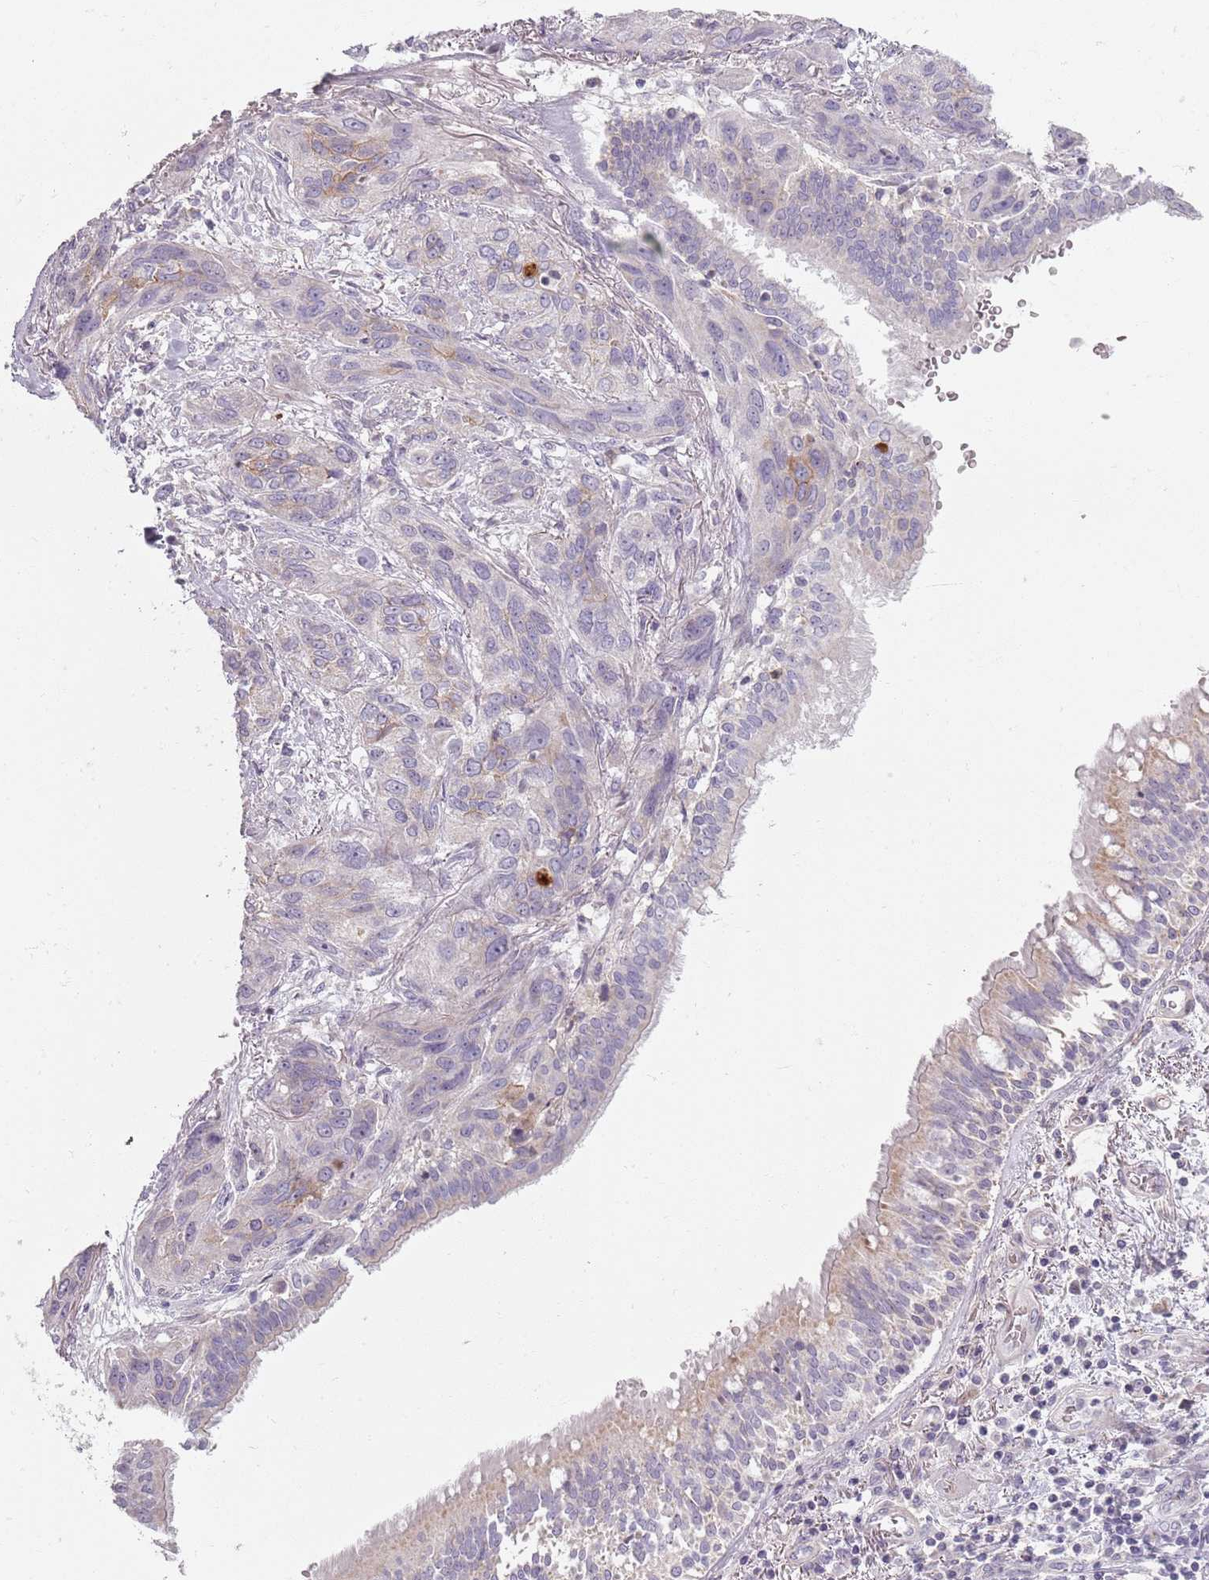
{"staining": {"intensity": "negative", "quantity": "none", "location": "none"}, "tissue": "lung cancer", "cell_type": "Tumor cells", "image_type": "cancer", "snomed": [{"axis": "morphology", "description": "Squamous cell carcinoma, NOS"}, {"axis": "topography", "description": "Lung"}], "caption": "Immunohistochemical staining of human squamous cell carcinoma (lung) displays no significant expression in tumor cells.", "gene": "SYNGR3", "patient": {"sex": "female", "age": 70}}